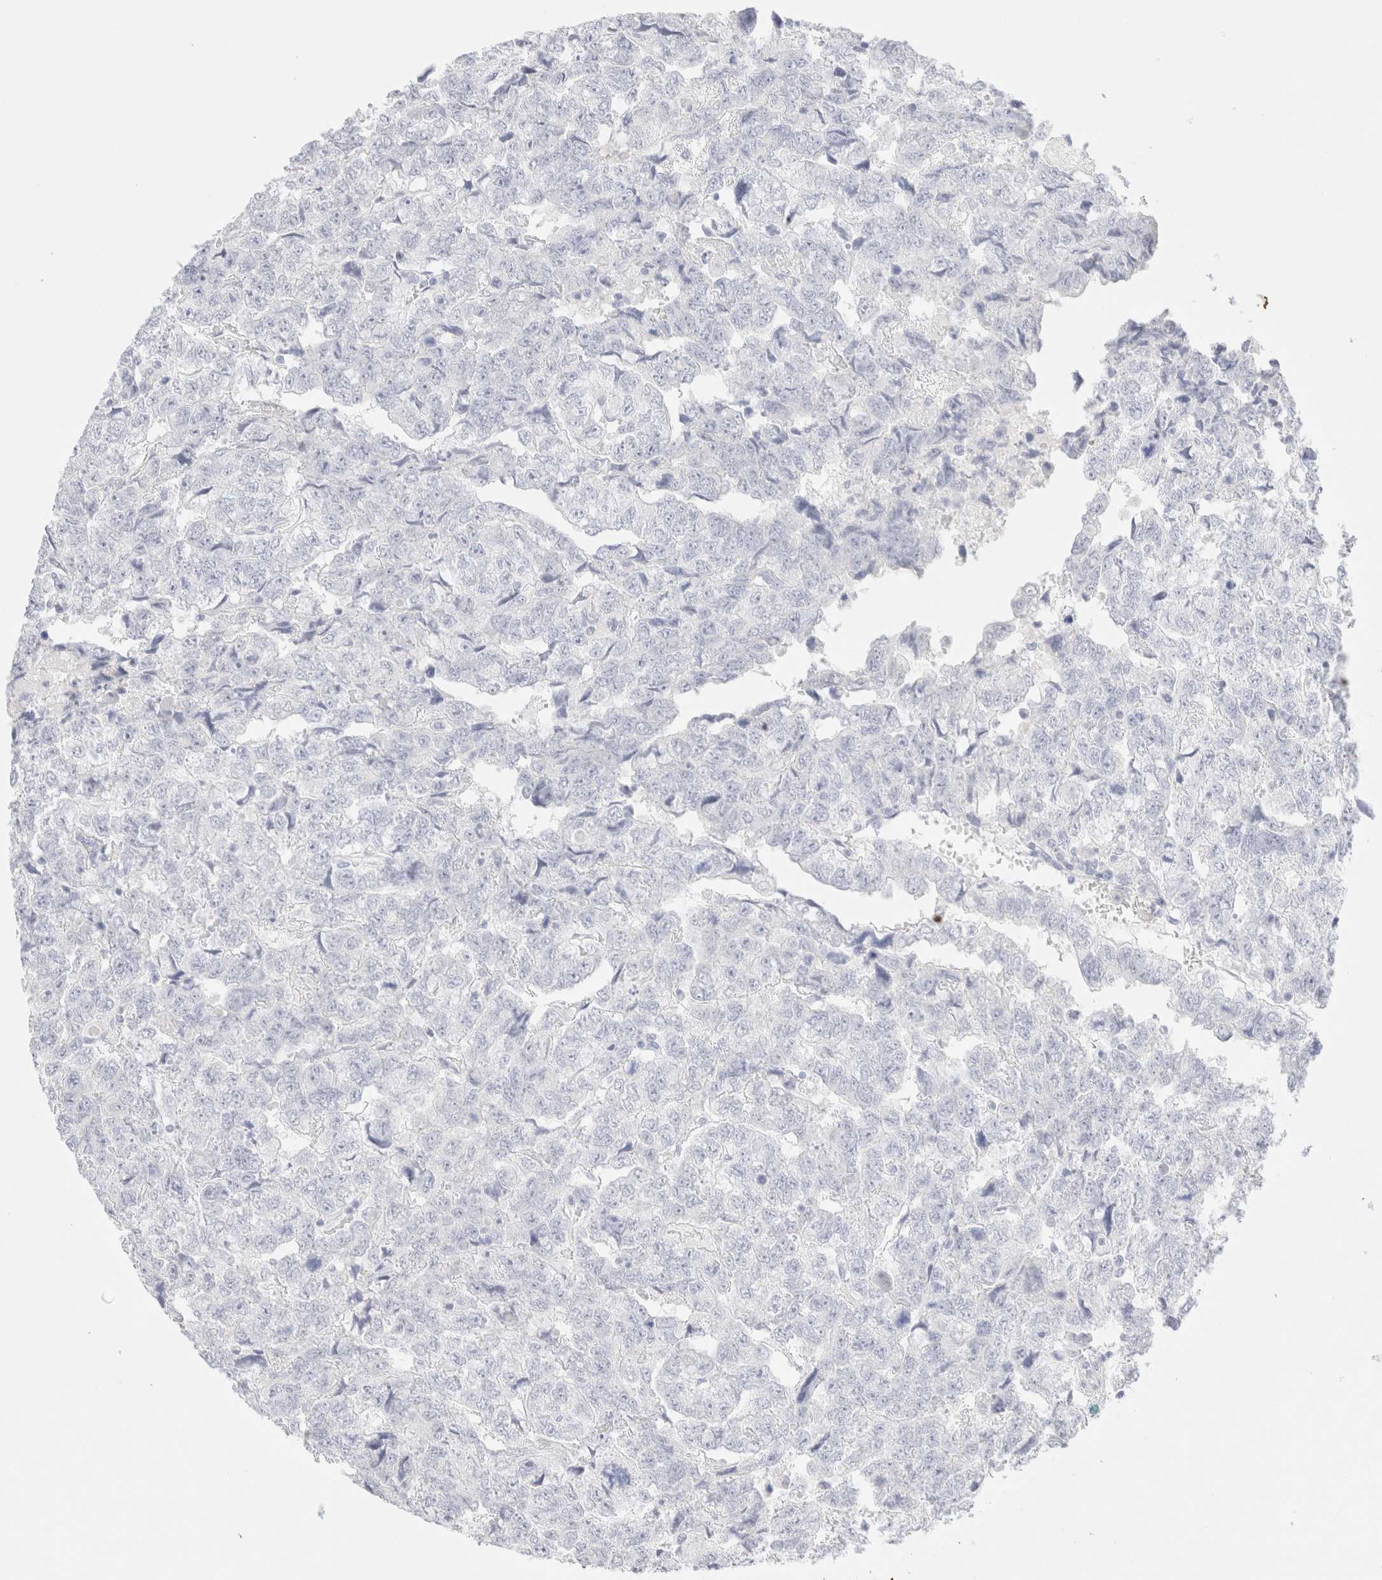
{"staining": {"intensity": "negative", "quantity": "none", "location": "none"}, "tissue": "testis cancer", "cell_type": "Tumor cells", "image_type": "cancer", "snomed": [{"axis": "morphology", "description": "Carcinoma, Embryonal, NOS"}, {"axis": "topography", "description": "Testis"}], "caption": "Immunohistochemical staining of human testis cancer shows no significant positivity in tumor cells.", "gene": "KRT15", "patient": {"sex": "male", "age": 36}}